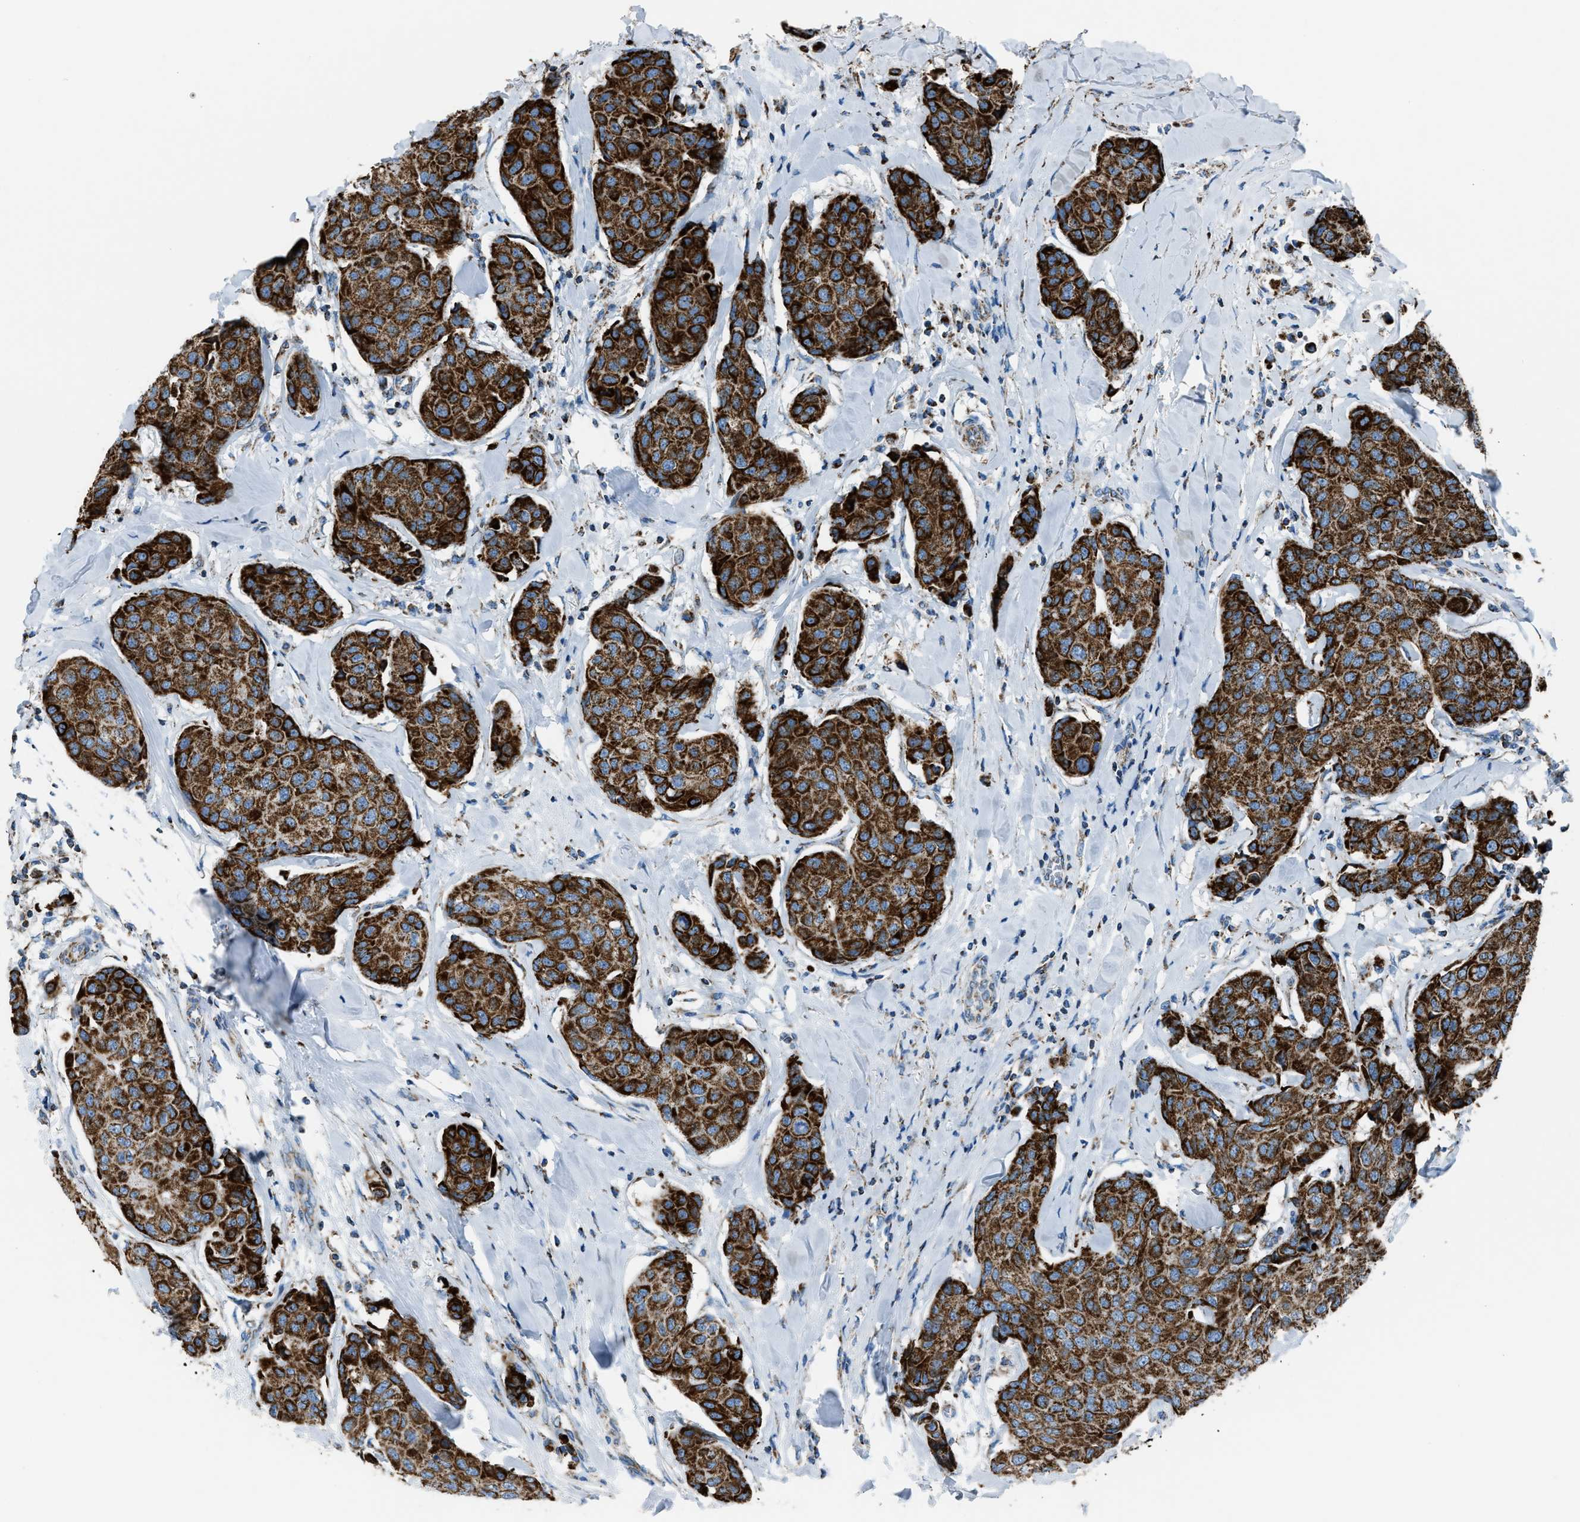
{"staining": {"intensity": "strong", "quantity": ">75%", "location": "cytoplasmic/membranous"}, "tissue": "breast cancer", "cell_type": "Tumor cells", "image_type": "cancer", "snomed": [{"axis": "morphology", "description": "Duct carcinoma"}, {"axis": "topography", "description": "Breast"}], "caption": "Tumor cells show strong cytoplasmic/membranous staining in approximately >75% of cells in breast cancer.", "gene": "MDH2", "patient": {"sex": "female", "age": 80}}